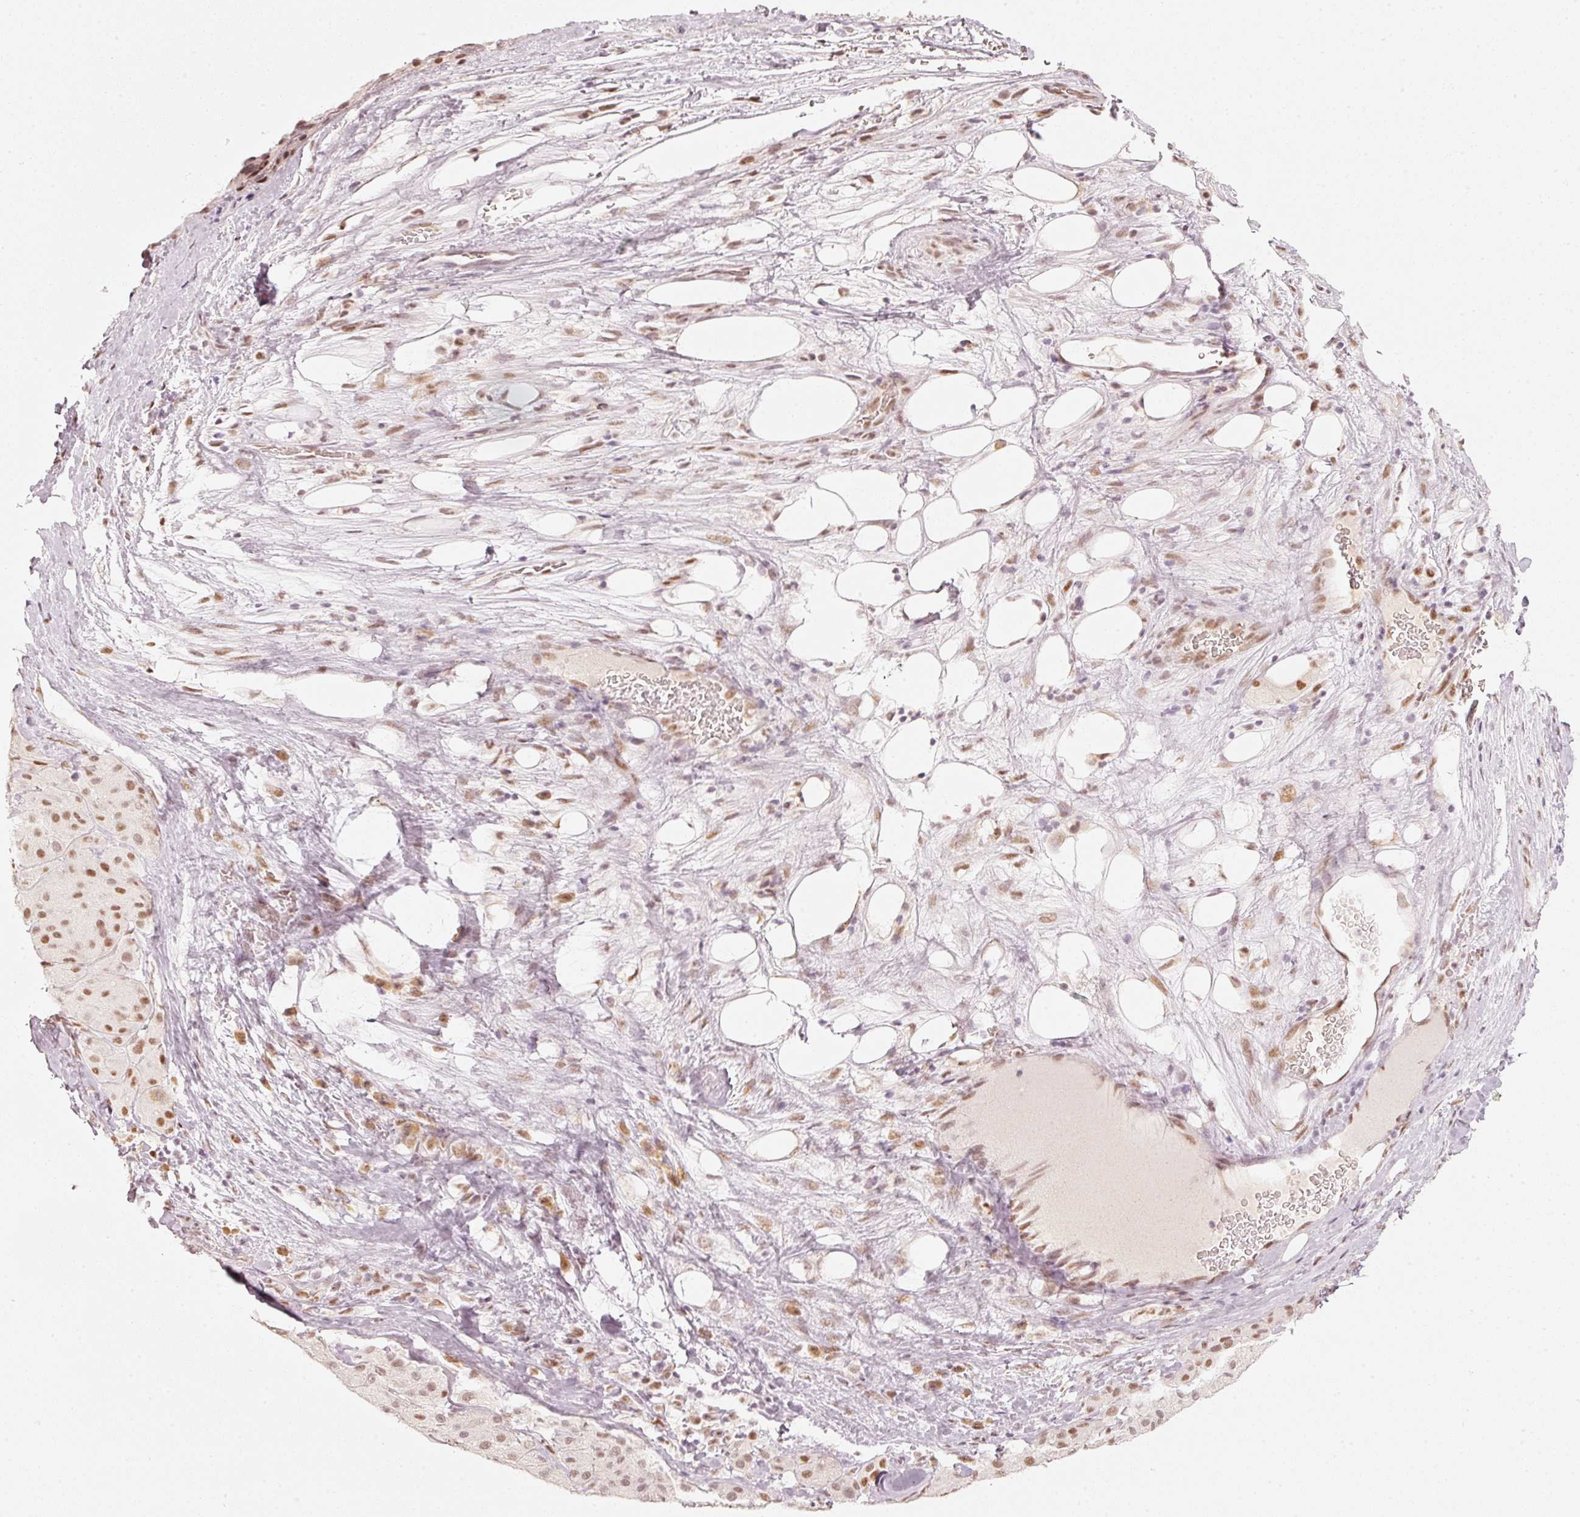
{"staining": {"intensity": "moderate", "quantity": ">75%", "location": "nuclear"}, "tissue": "melanoma", "cell_type": "Tumor cells", "image_type": "cancer", "snomed": [{"axis": "morphology", "description": "Malignant melanoma, Metastatic site"}, {"axis": "topography", "description": "Smooth muscle"}], "caption": "DAB immunohistochemical staining of melanoma exhibits moderate nuclear protein staining in approximately >75% of tumor cells.", "gene": "PPP1R10", "patient": {"sex": "male", "age": 41}}